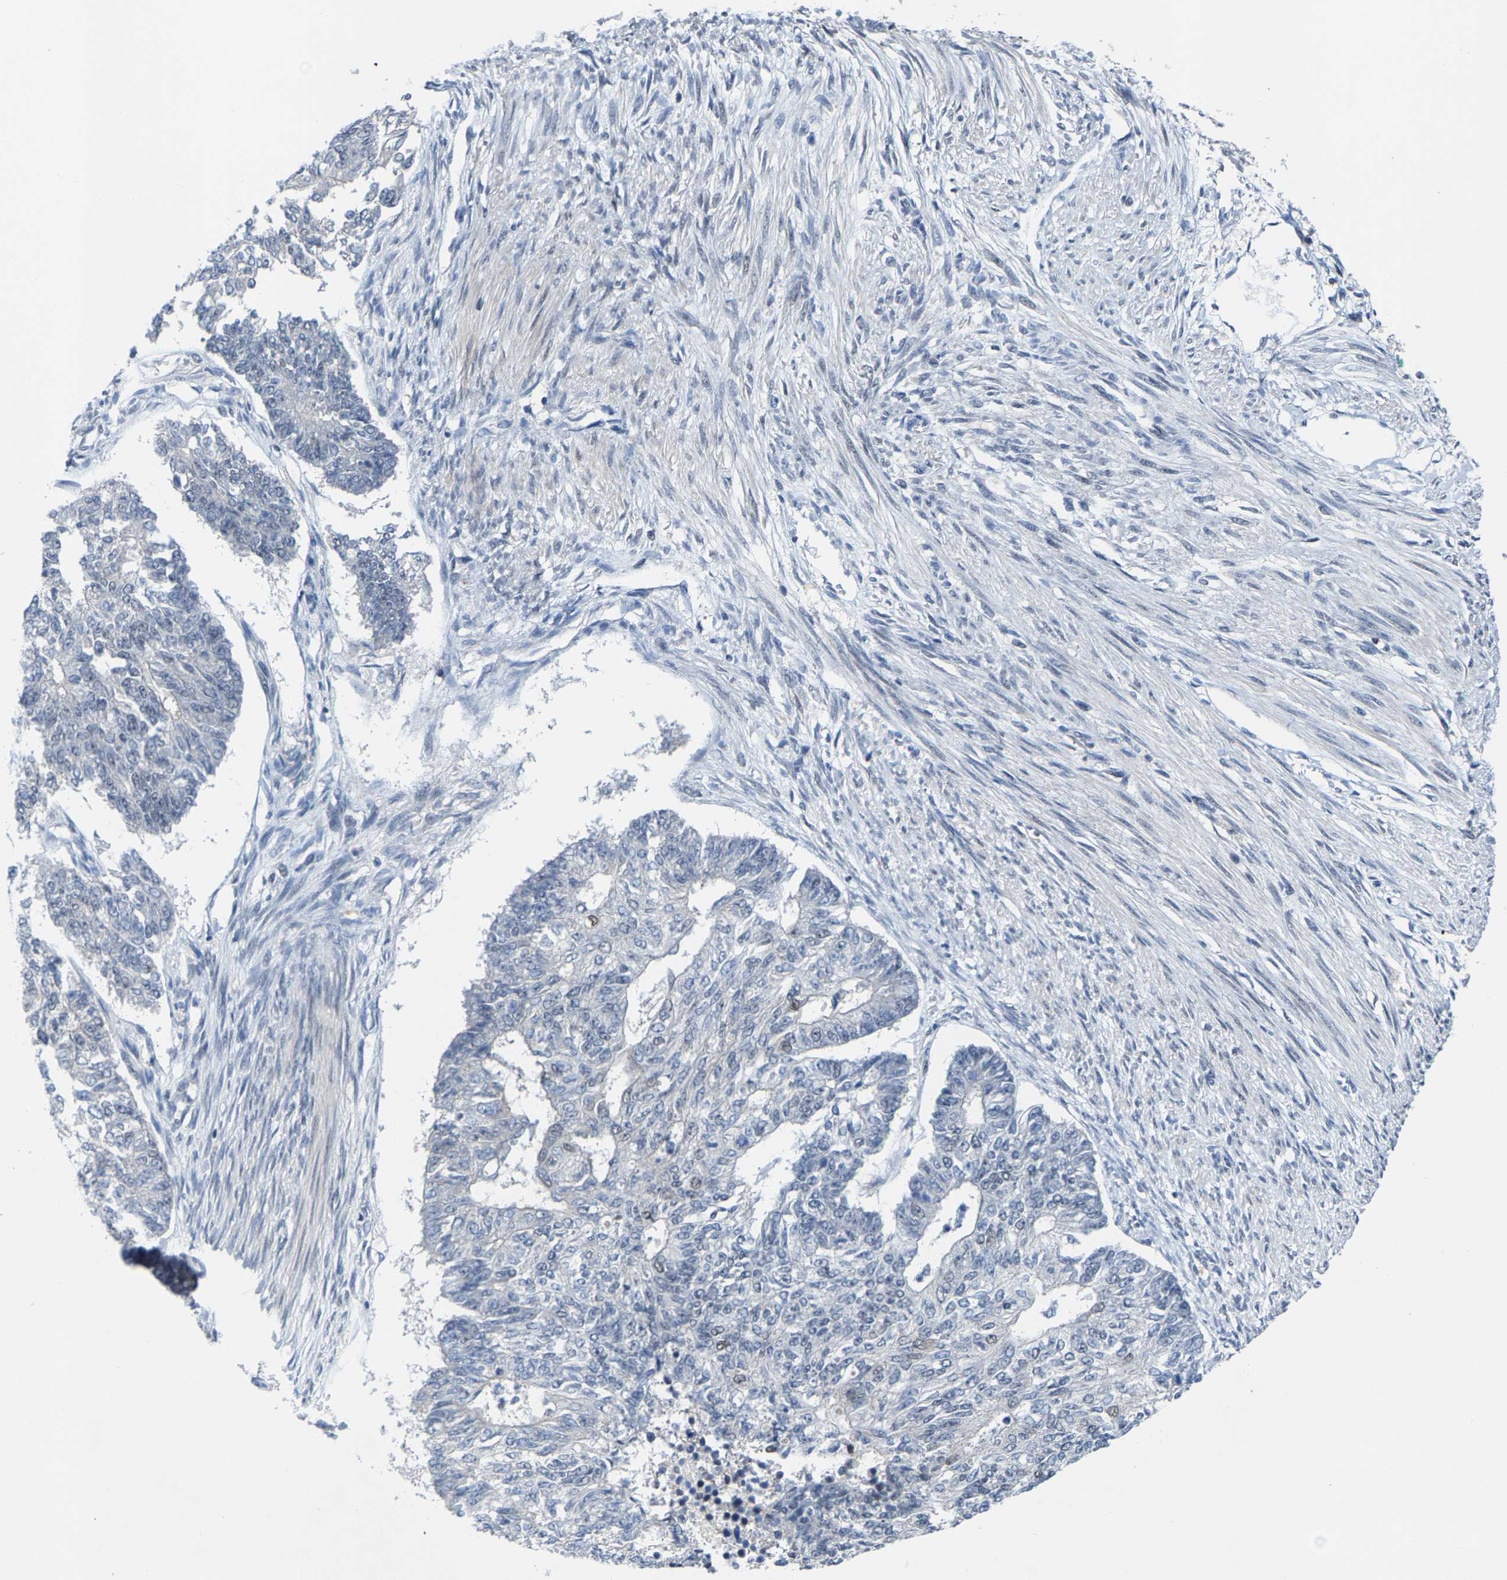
{"staining": {"intensity": "negative", "quantity": "none", "location": "none"}, "tissue": "endometrial cancer", "cell_type": "Tumor cells", "image_type": "cancer", "snomed": [{"axis": "morphology", "description": "Adenocarcinoma, NOS"}, {"axis": "topography", "description": "Endometrium"}], "caption": "IHC histopathology image of neoplastic tissue: adenocarcinoma (endometrial) stained with DAB demonstrates no significant protein positivity in tumor cells.", "gene": "FGD3", "patient": {"sex": "female", "age": 32}}